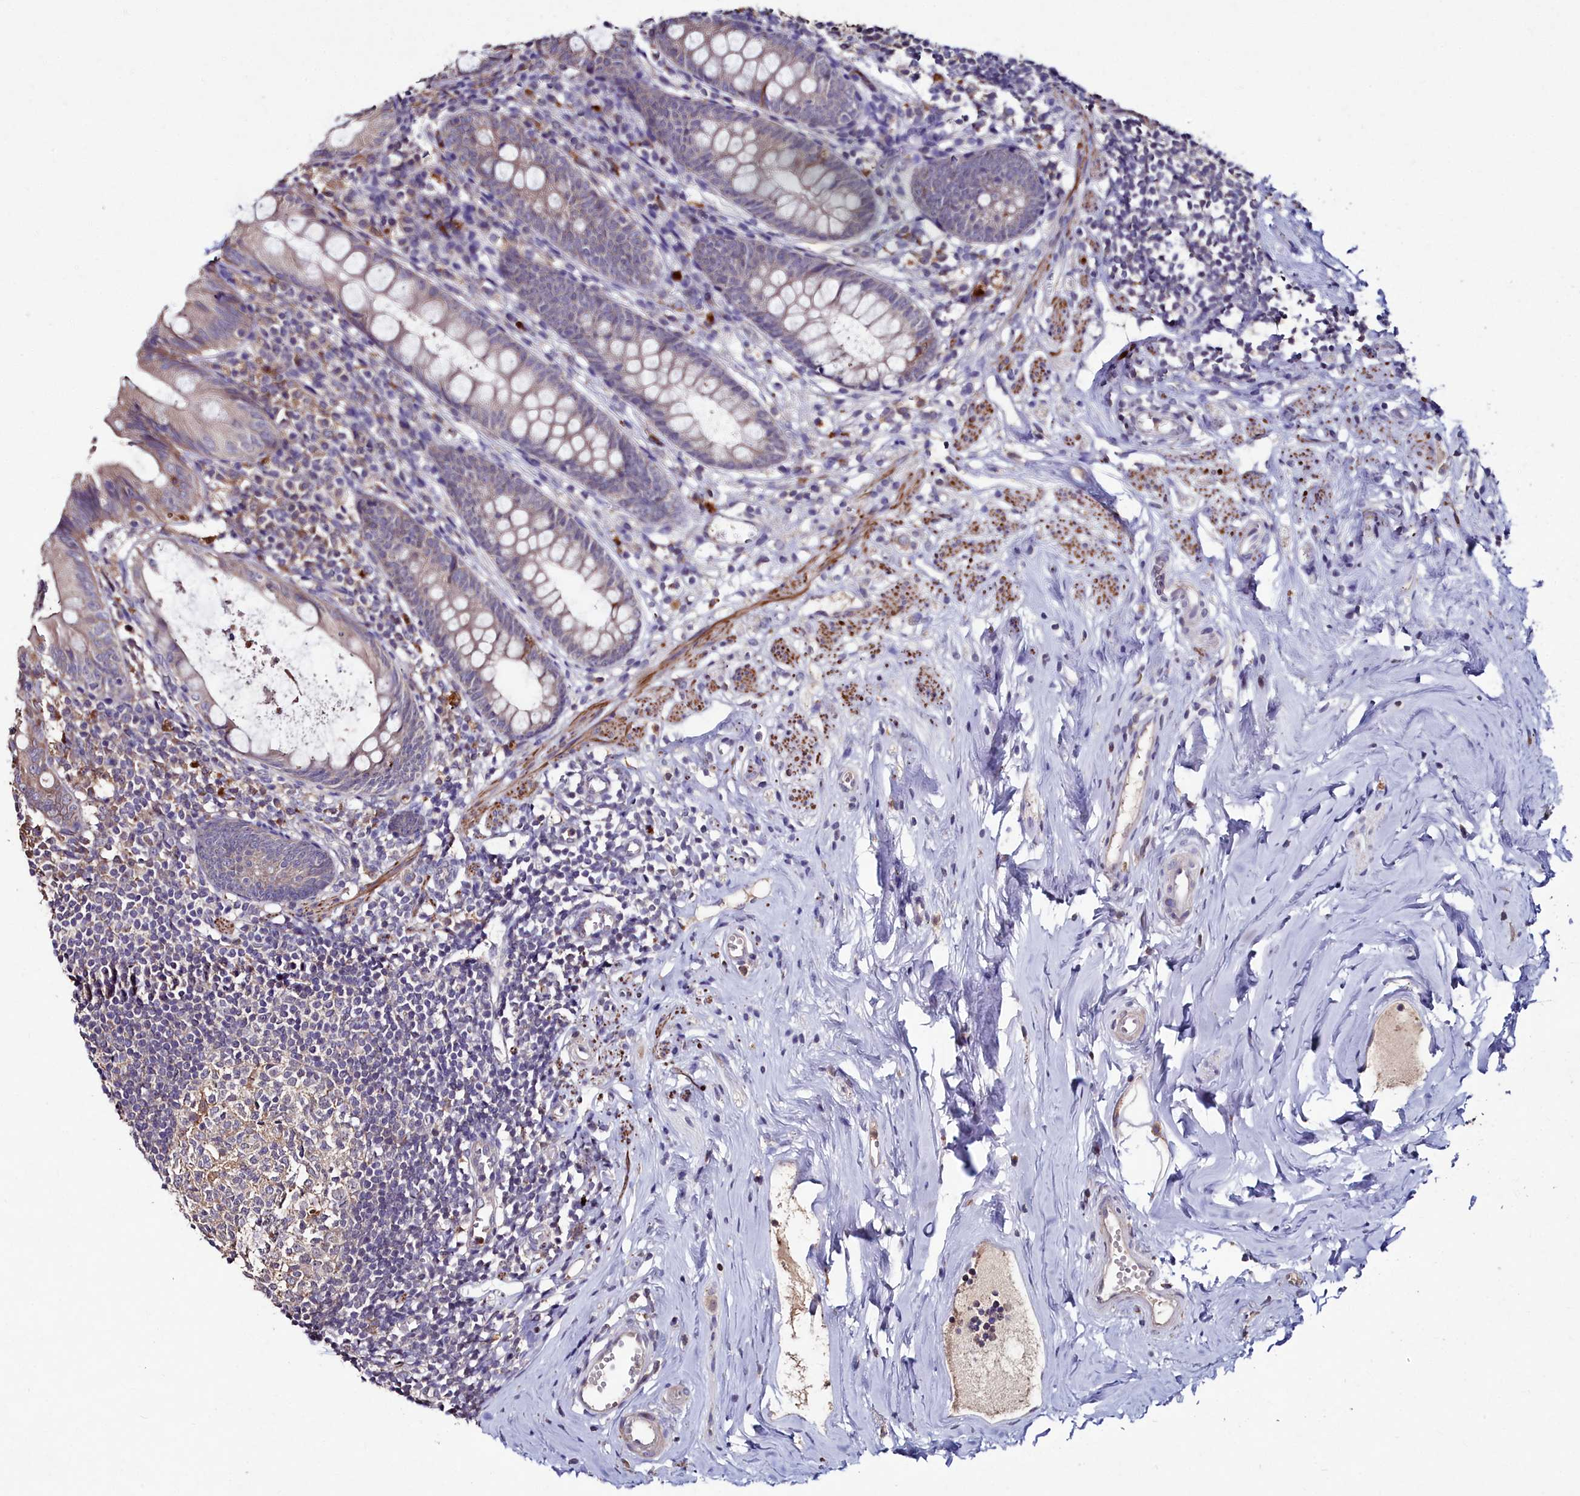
{"staining": {"intensity": "moderate", "quantity": "<25%", "location": "cytoplasmic/membranous"}, "tissue": "appendix", "cell_type": "Glandular cells", "image_type": "normal", "snomed": [{"axis": "morphology", "description": "Normal tissue, NOS"}, {"axis": "topography", "description": "Appendix"}], "caption": "Immunohistochemistry (IHC) photomicrograph of unremarkable appendix: appendix stained using immunohistochemistry (IHC) demonstrates low levels of moderate protein expression localized specifically in the cytoplasmic/membranous of glandular cells, appearing as a cytoplasmic/membranous brown color.", "gene": "AMBRA1", "patient": {"sex": "female", "age": 51}}